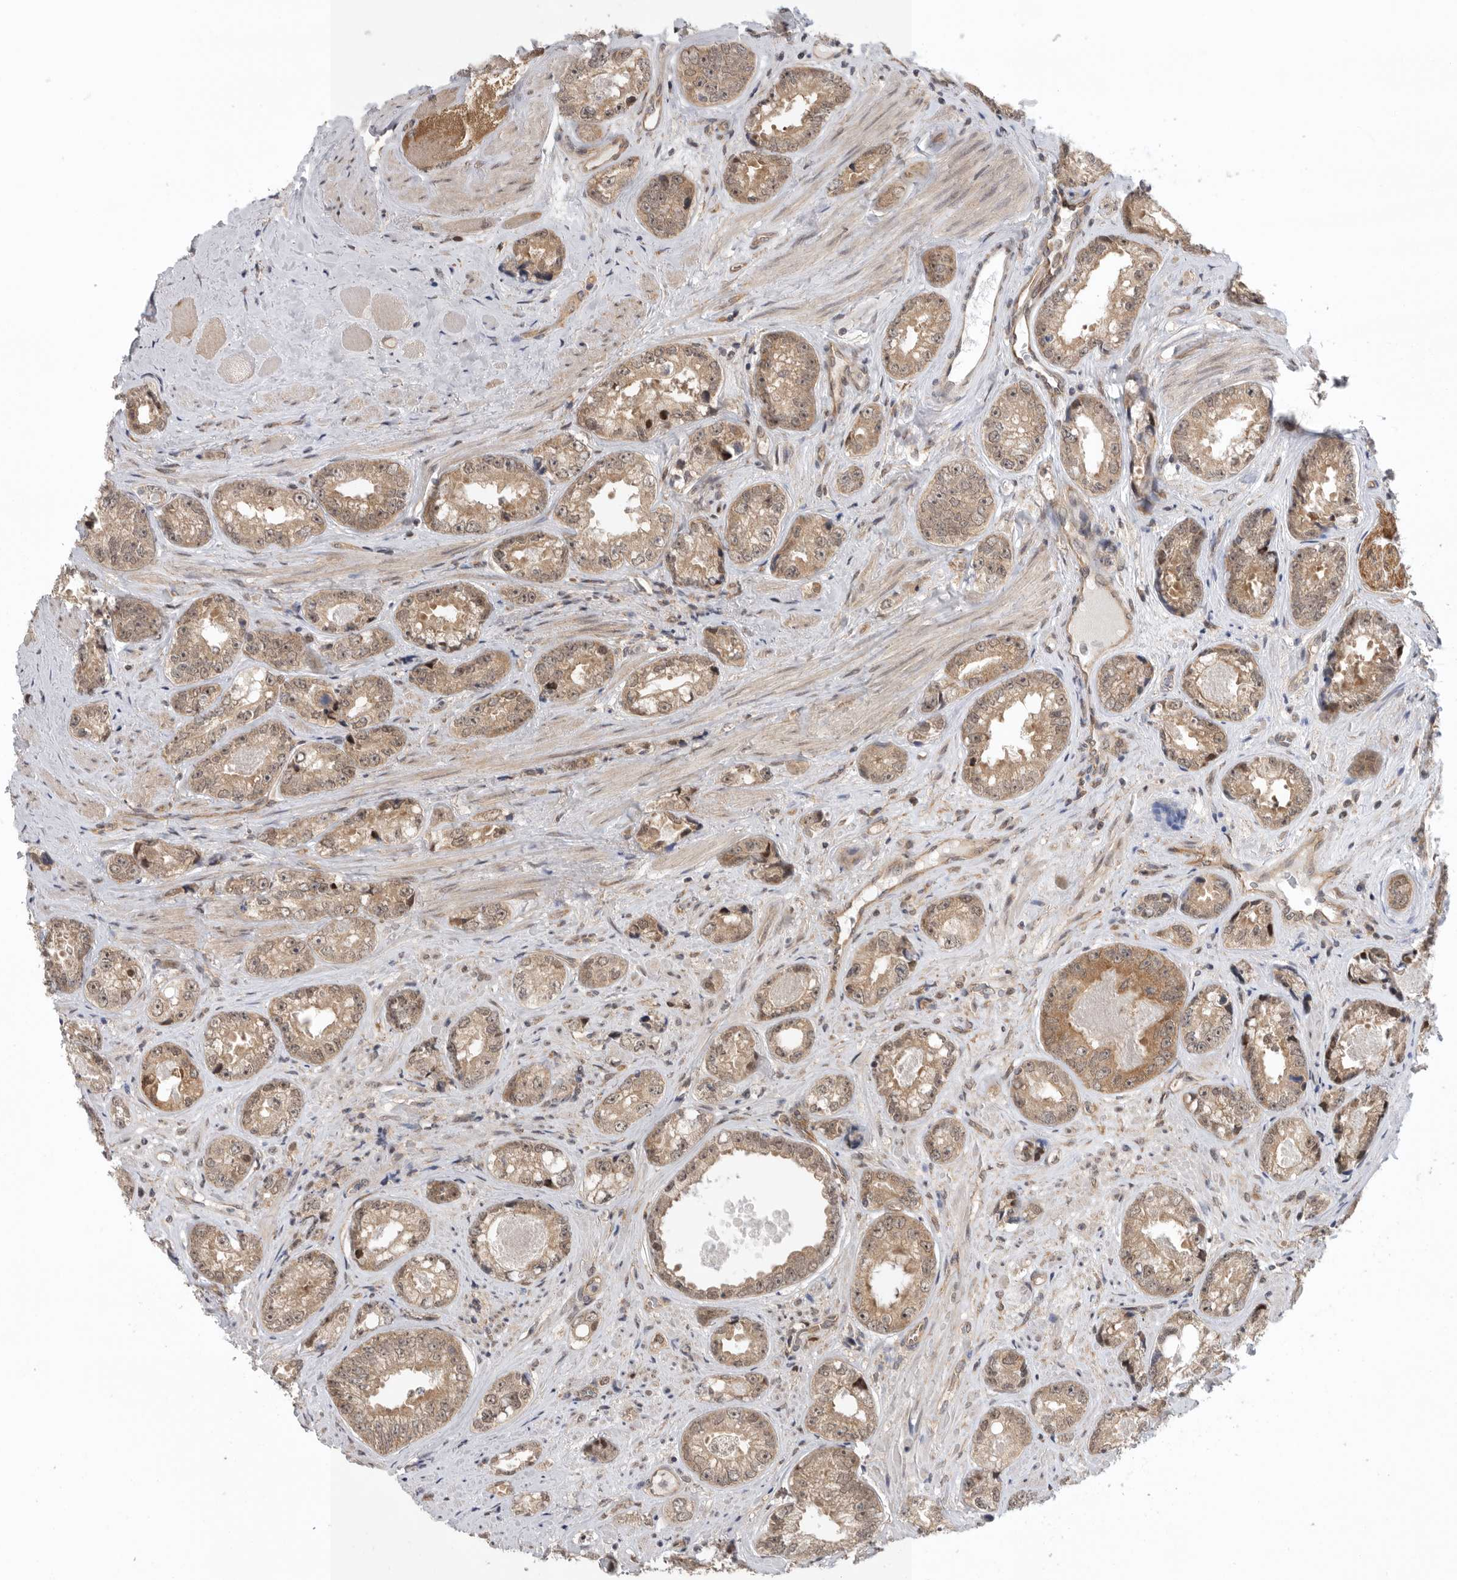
{"staining": {"intensity": "weak", "quantity": ">75%", "location": "cytoplasmic/membranous,nuclear"}, "tissue": "prostate cancer", "cell_type": "Tumor cells", "image_type": "cancer", "snomed": [{"axis": "morphology", "description": "Adenocarcinoma, High grade"}, {"axis": "topography", "description": "Prostate"}], "caption": "Adenocarcinoma (high-grade) (prostate) stained with DAB (3,3'-diaminobenzidine) immunohistochemistry exhibits low levels of weak cytoplasmic/membranous and nuclear expression in about >75% of tumor cells.", "gene": "VPS50", "patient": {"sex": "male", "age": 61}}